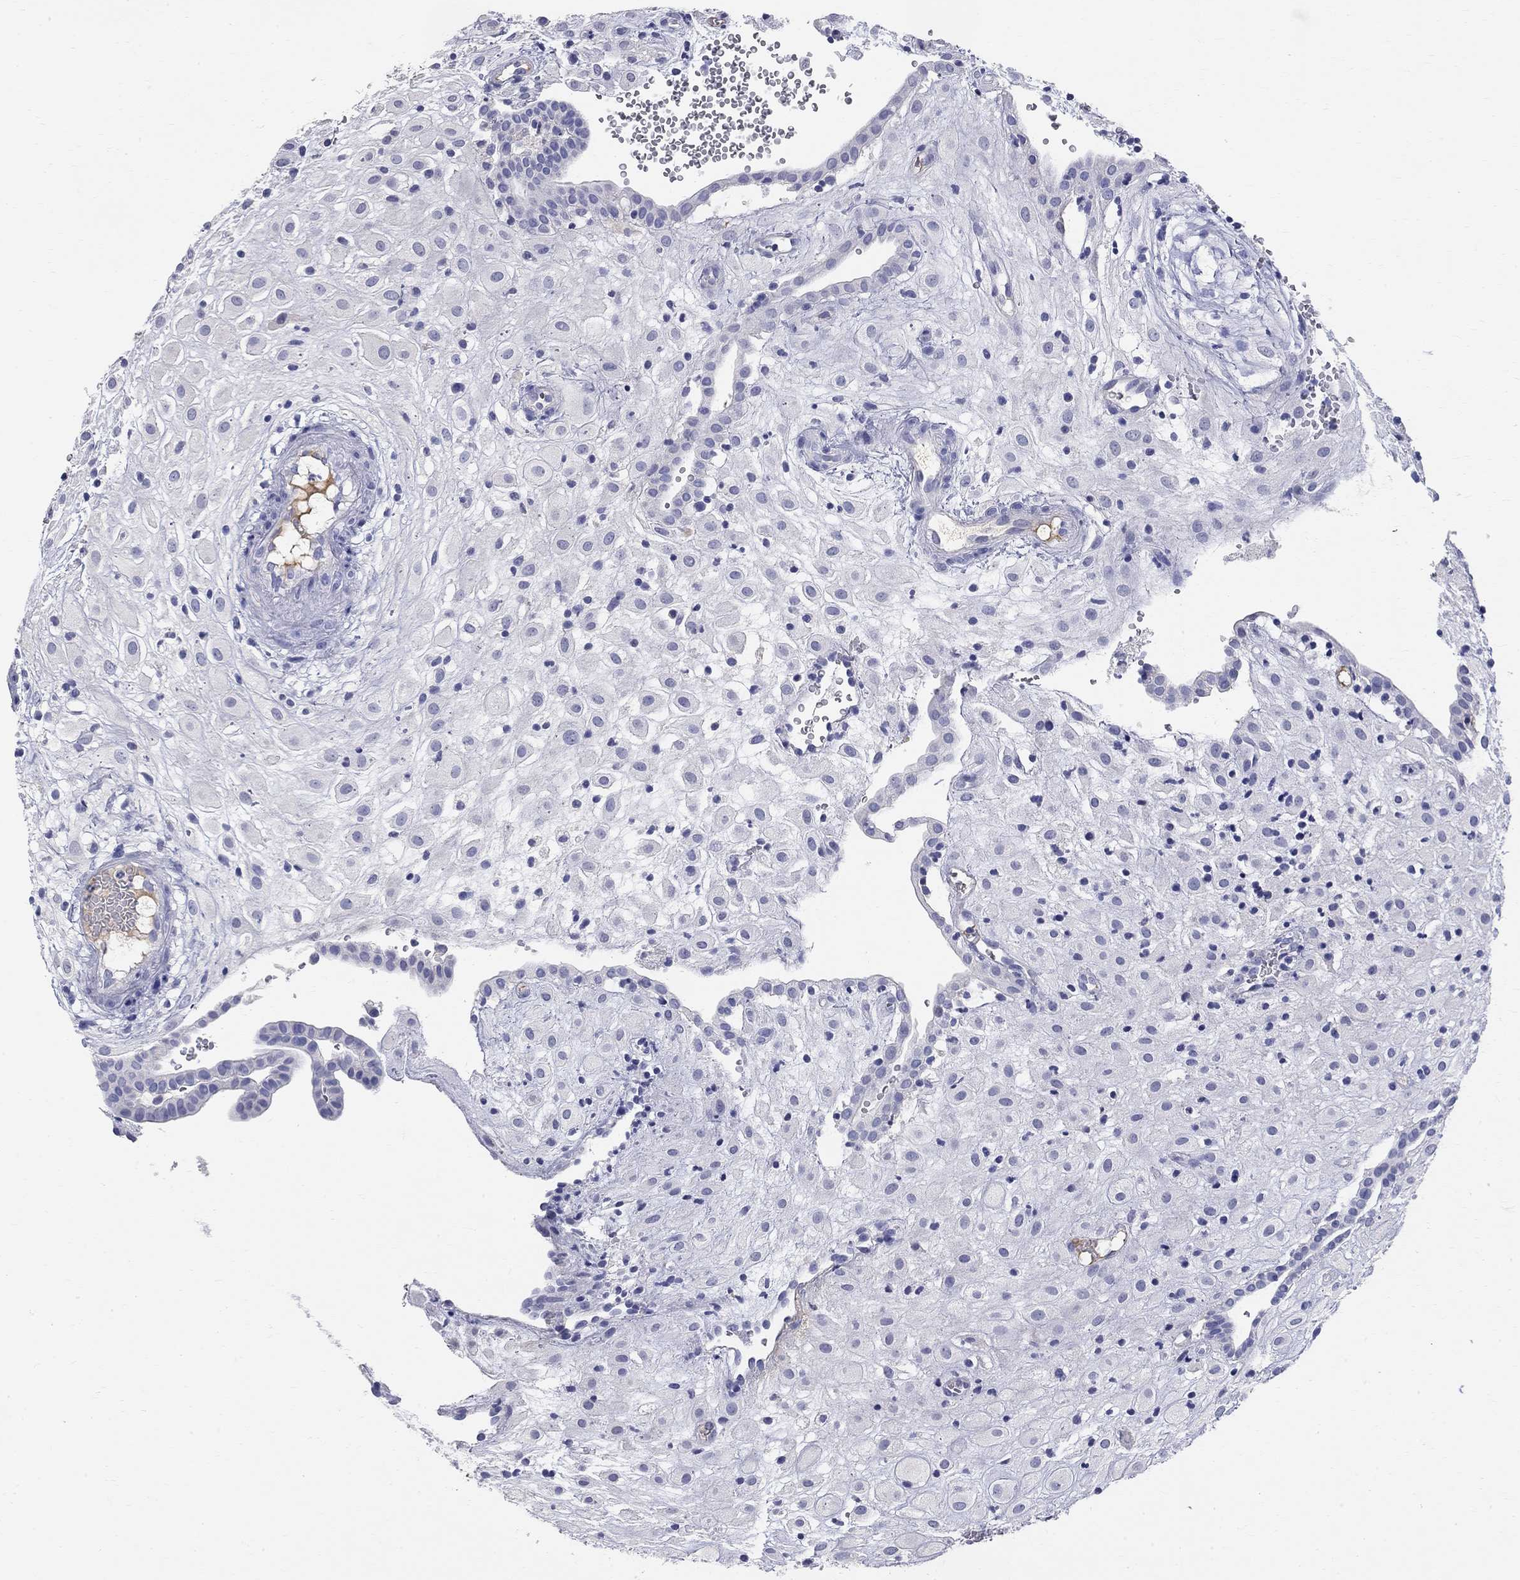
{"staining": {"intensity": "negative", "quantity": "none", "location": "none"}, "tissue": "placenta", "cell_type": "Decidual cells", "image_type": "normal", "snomed": [{"axis": "morphology", "description": "Normal tissue, NOS"}, {"axis": "topography", "description": "Placenta"}], "caption": "DAB (3,3'-diaminobenzidine) immunohistochemical staining of normal human placenta exhibits no significant expression in decidual cells.", "gene": "PHOX2B", "patient": {"sex": "female", "age": 24}}